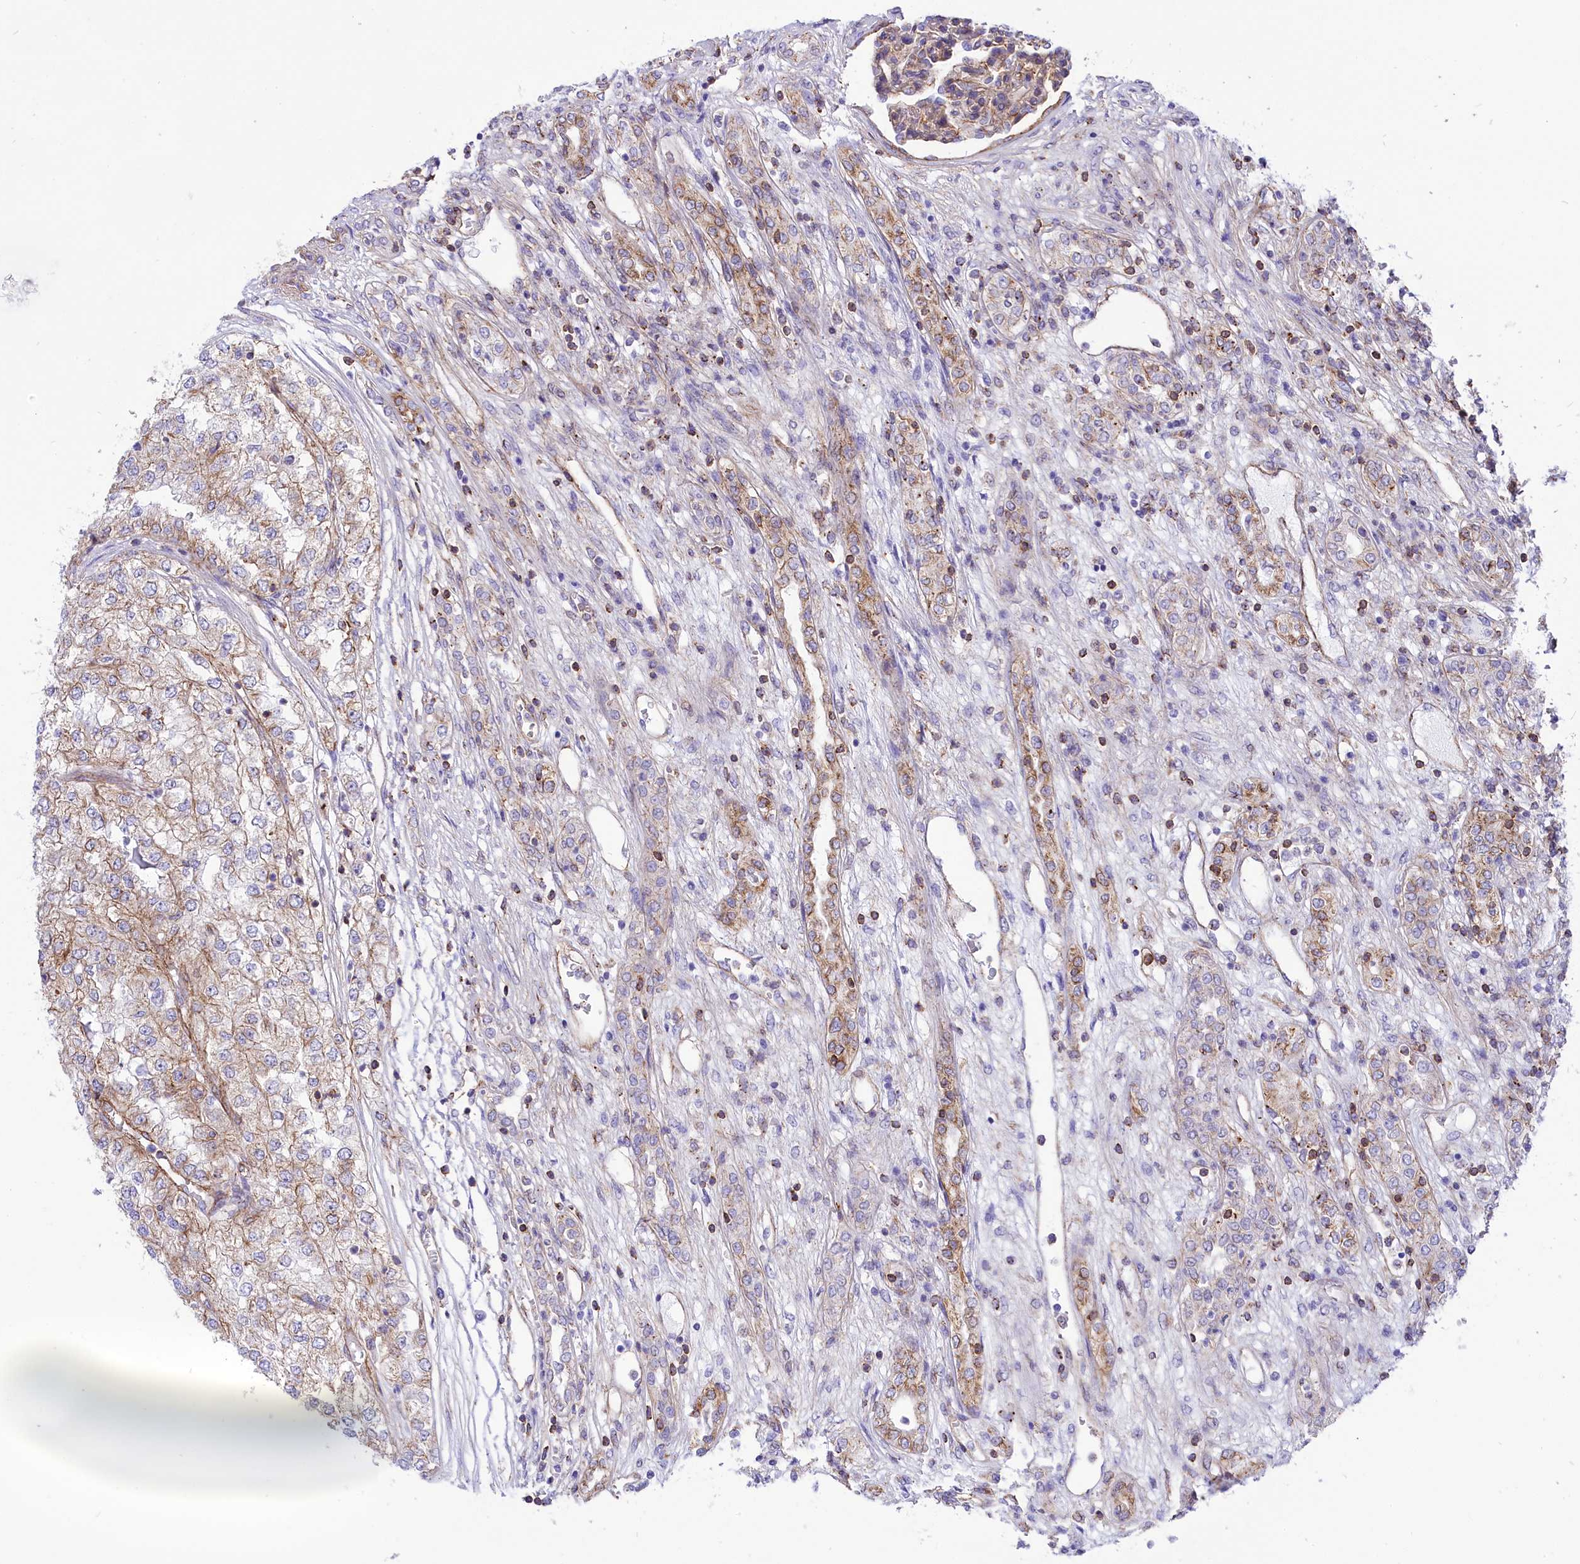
{"staining": {"intensity": "weak", "quantity": "25%-75%", "location": "cytoplasmic/membranous"}, "tissue": "renal cancer", "cell_type": "Tumor cells", "image_type": "cancer", "snomed": [{"axis": "morphology", "description": "Adenocarcinoma, NOS"}, {"axis": "topography", "description": "Kidney"}], "caption": "Immunohistochemical staining of renal cancer (adenocarcinoma) demonstrates weak cytoplasmic/membranous protein positivity in about 25%-75% of tumor cells. (brown staining indicates protein expression, while blue staining denotes nuclei).", "gene": "SEPTIN9", "patient": {"sex": "female", "age": 54}}